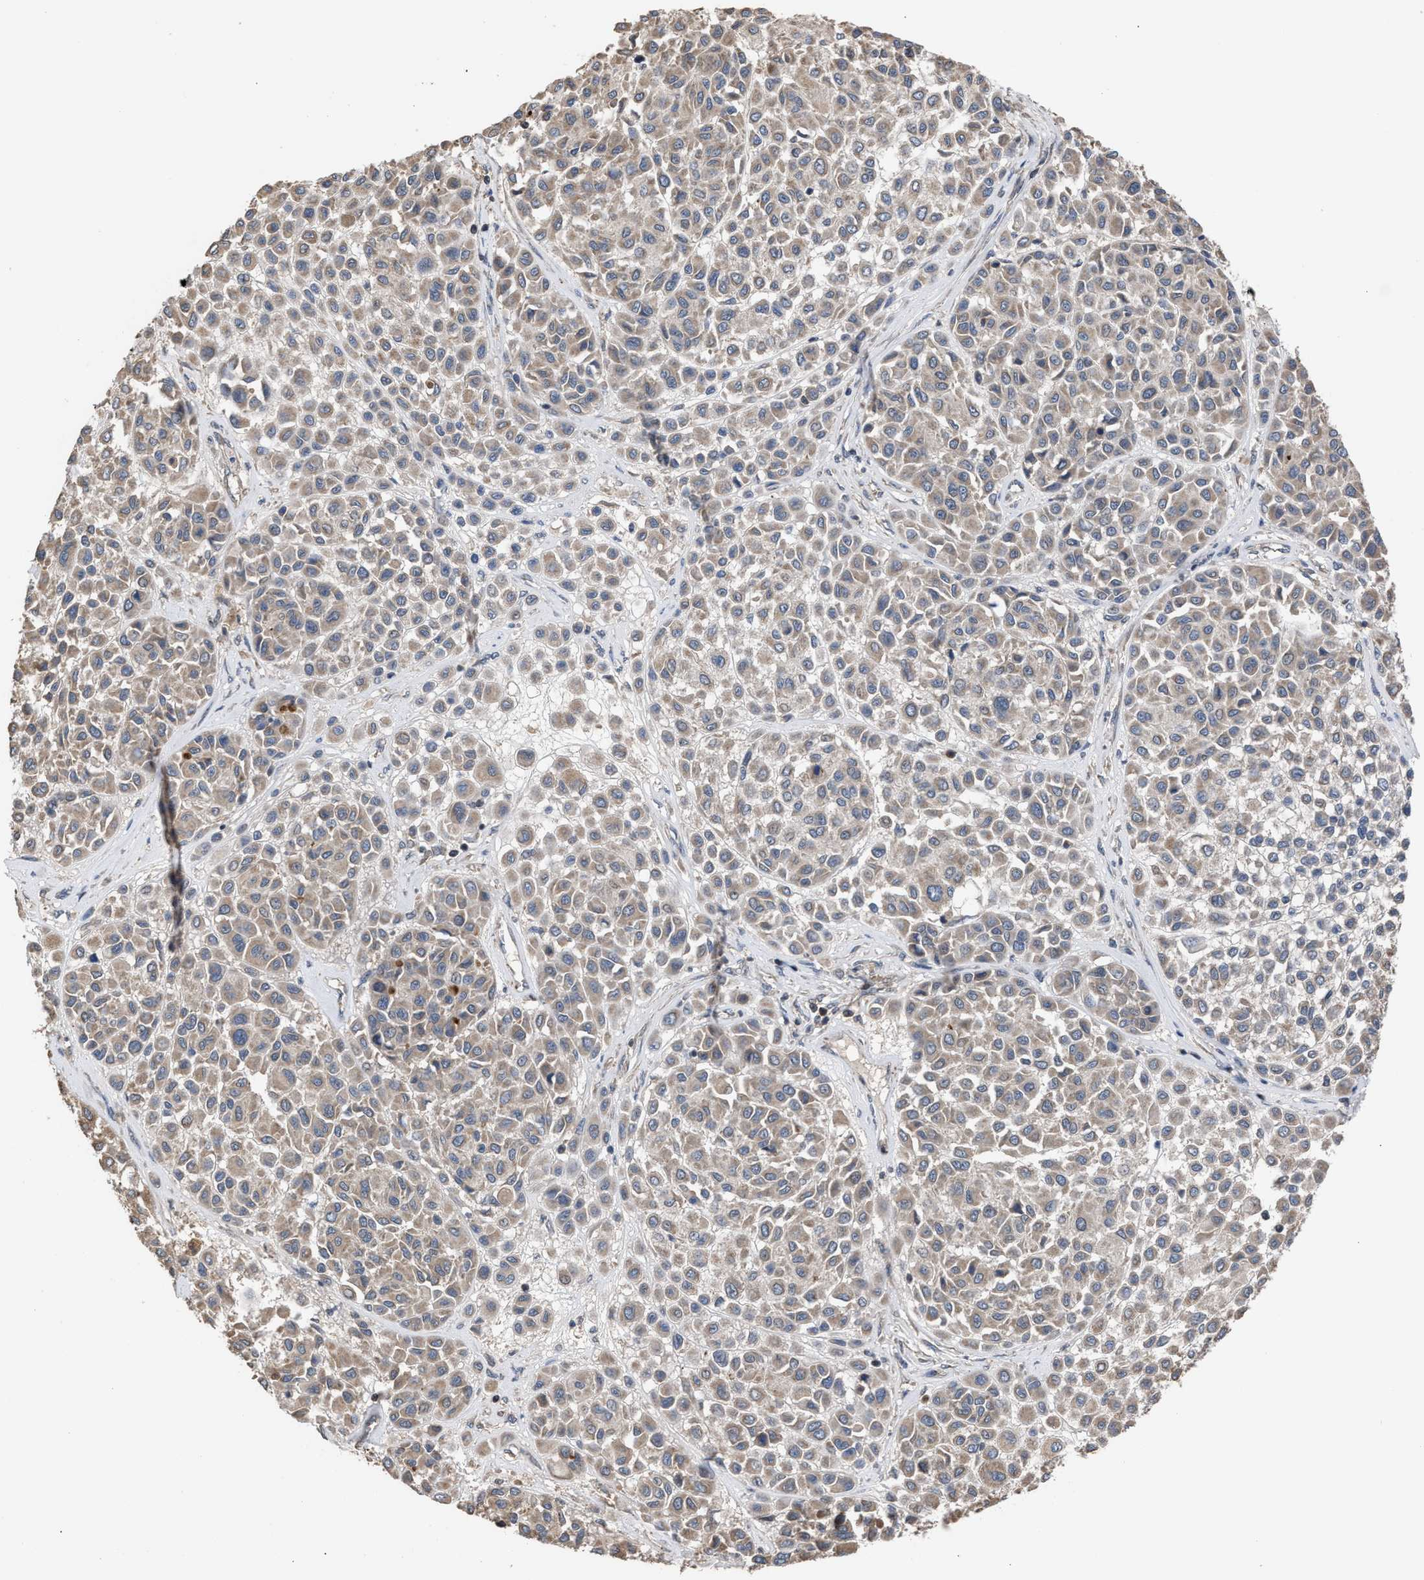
{"staining": {"intensity": "weak", "quantity": ">75%", "location": "cytoplasmic/membranous"}, "tissue": "melanoma", "cell_type": "Tumor cells", "image_type": "cancer", "snomed": [{"axis": "morphology", "description": "Malignant melanoma, Metastatic site"}, {"axis": "topography", "description": "Soft tissue"}], "caption": "This micrograph reveals malignant melanoma (metastatic site) stained with immunohistochemistry (IHC) to label a protein in brown. The cytoplasmic/membranous of tumor cells show weak positivity for the protein. Nuclei are counter-stained blue.", "gene": "C9orf78", "patient": {"sex": "male", "age": 41}}